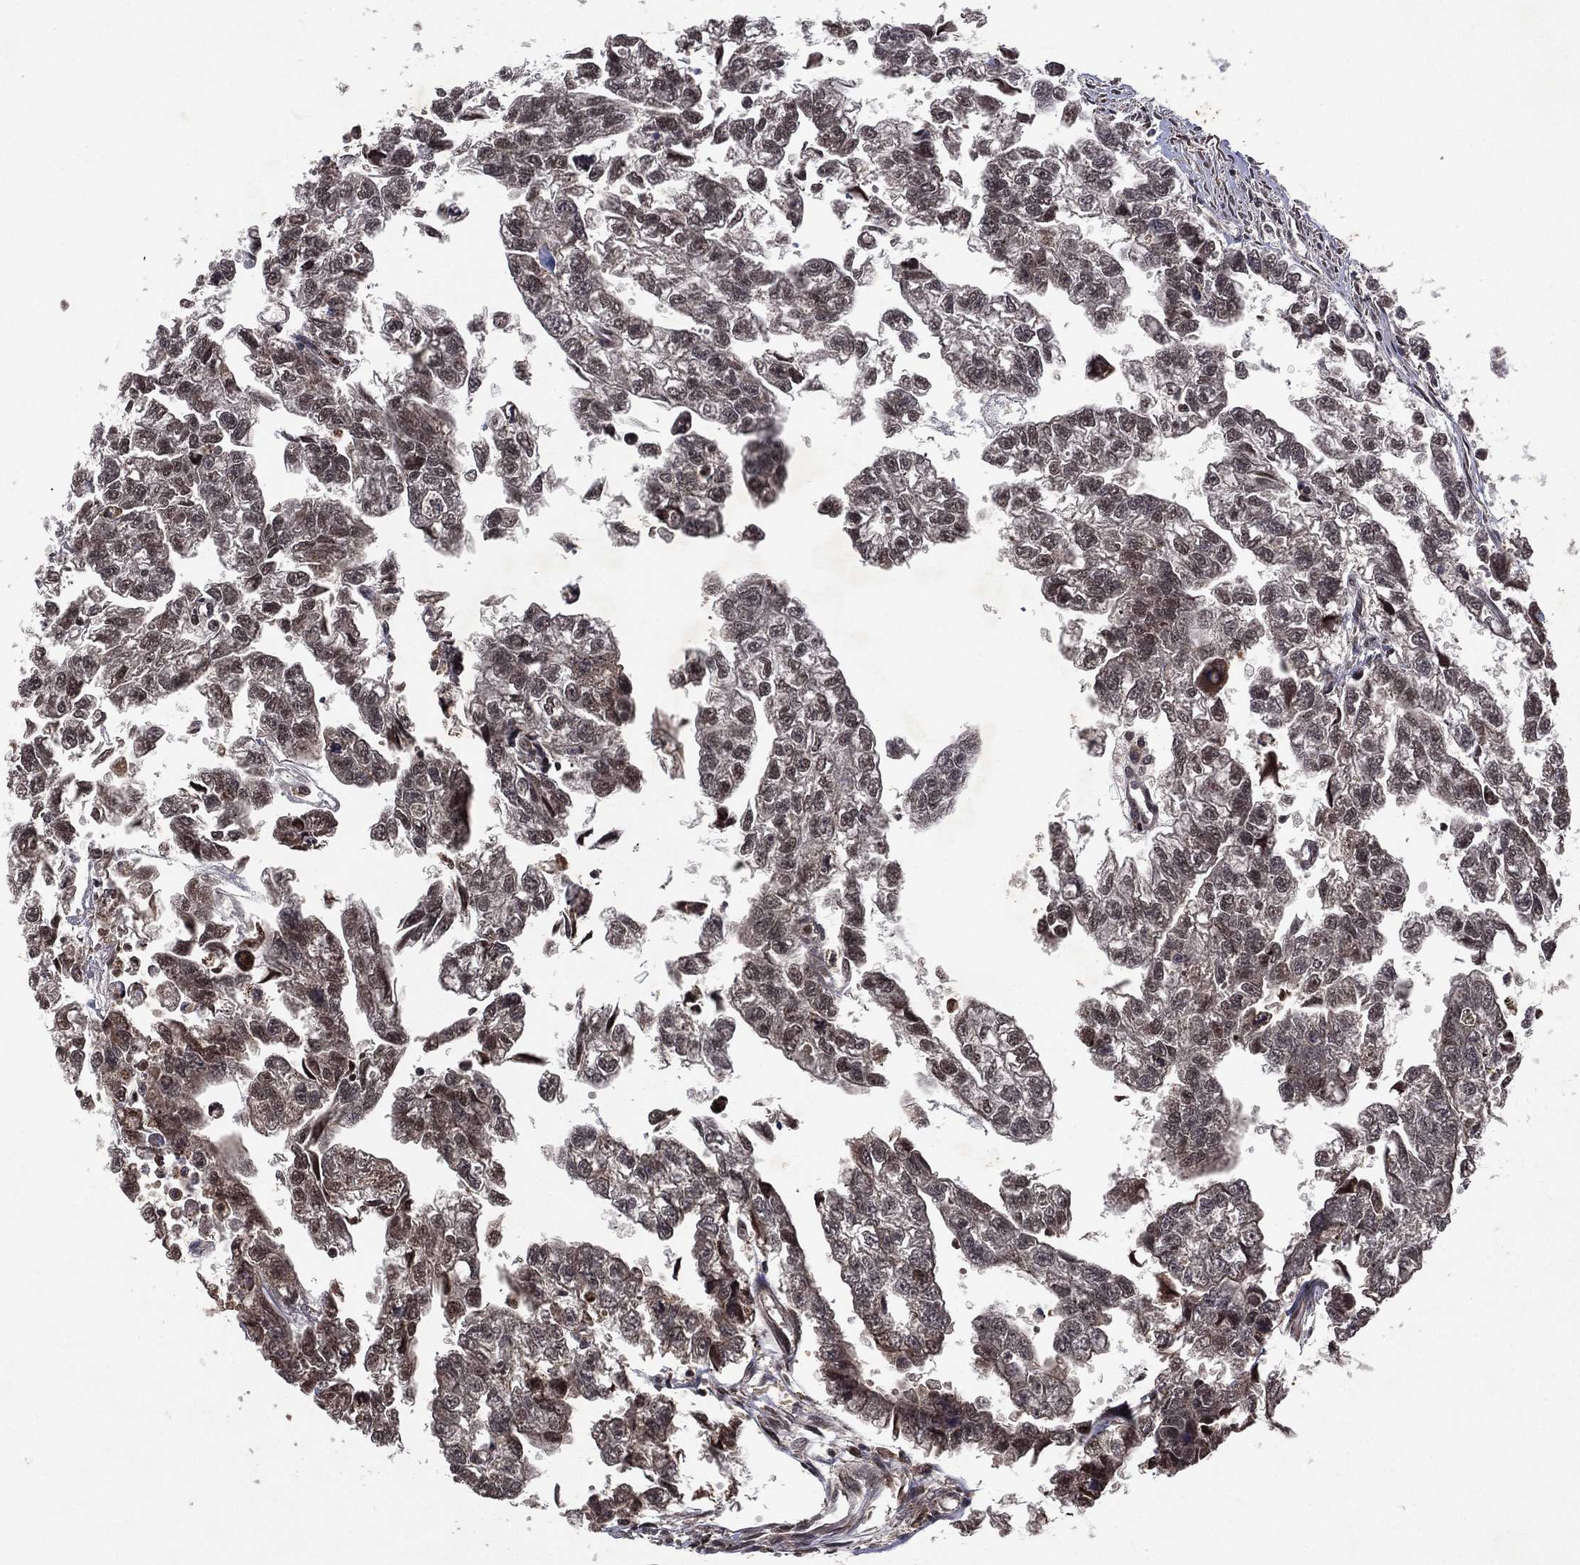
{"staining": {"intensity": "negative", "quantity": "none", "location": "none"}, "tissue": "testis cancer", "cell_type": "Tumor cells", "image_type": "cancer", "snomed": [{"axis": "morphology", "description": "Carcinoma, Embryonal, NOS"}, {"axis": "morphology", "description": "Teratoma, malignant, NOS"}, {"axis": "topography", "description": "Testis"}], "caption": "DAB (3,3'-diaminobenzidine) immunohistochemical staining of malignant teratoma (testis) displays no significant expression in tumor cells. Nuclei are stained in blue.", "gene": "ATG4B", "patient": {"sex": "male", "age": 44}}